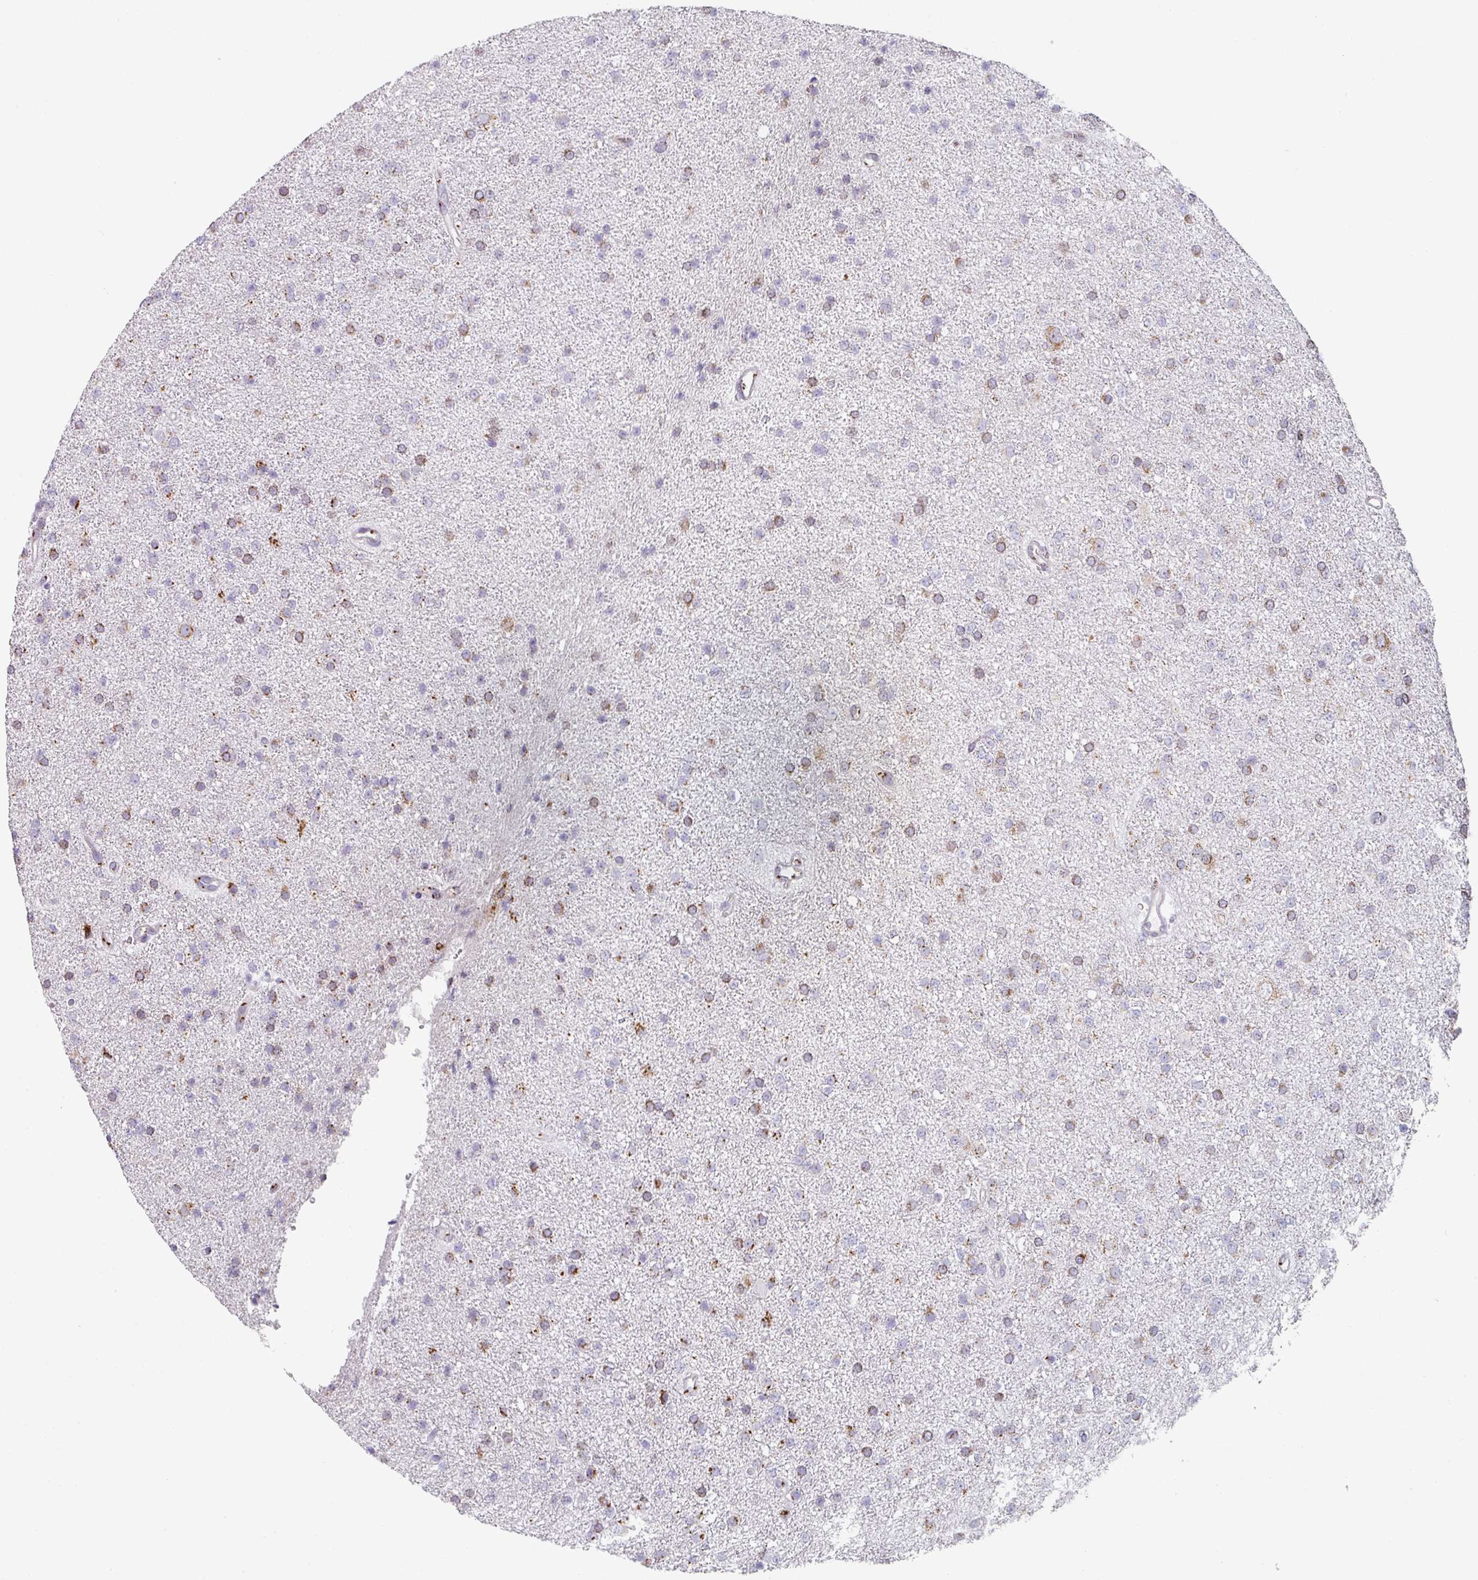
{"staining": {"intensity": "moderate", "quantity": "25%-75%", "location": "cytoplasmic/membranous"}, "tissue": "glioma", "cell_type": "Tumor cells", "image_type": "cancer", "snomed": [{"axis": "morphology", "description": "Glioma, malignant, Low grade"}, {"axis": "topography", "description": "Brain"}], "caption": "Immunohistochemistry (IHC) micrograph of neoplastic tissue: human glioma stained using immunohistochemistry displays medium levels of moderate protein expression localized specifically in the cytoplasmic/membranous of tumor cells, appearing as a cytoplasmic/membranous brown color.", "gene": "CCDC85B", "patient": {"sex": "female", "age": 34}}